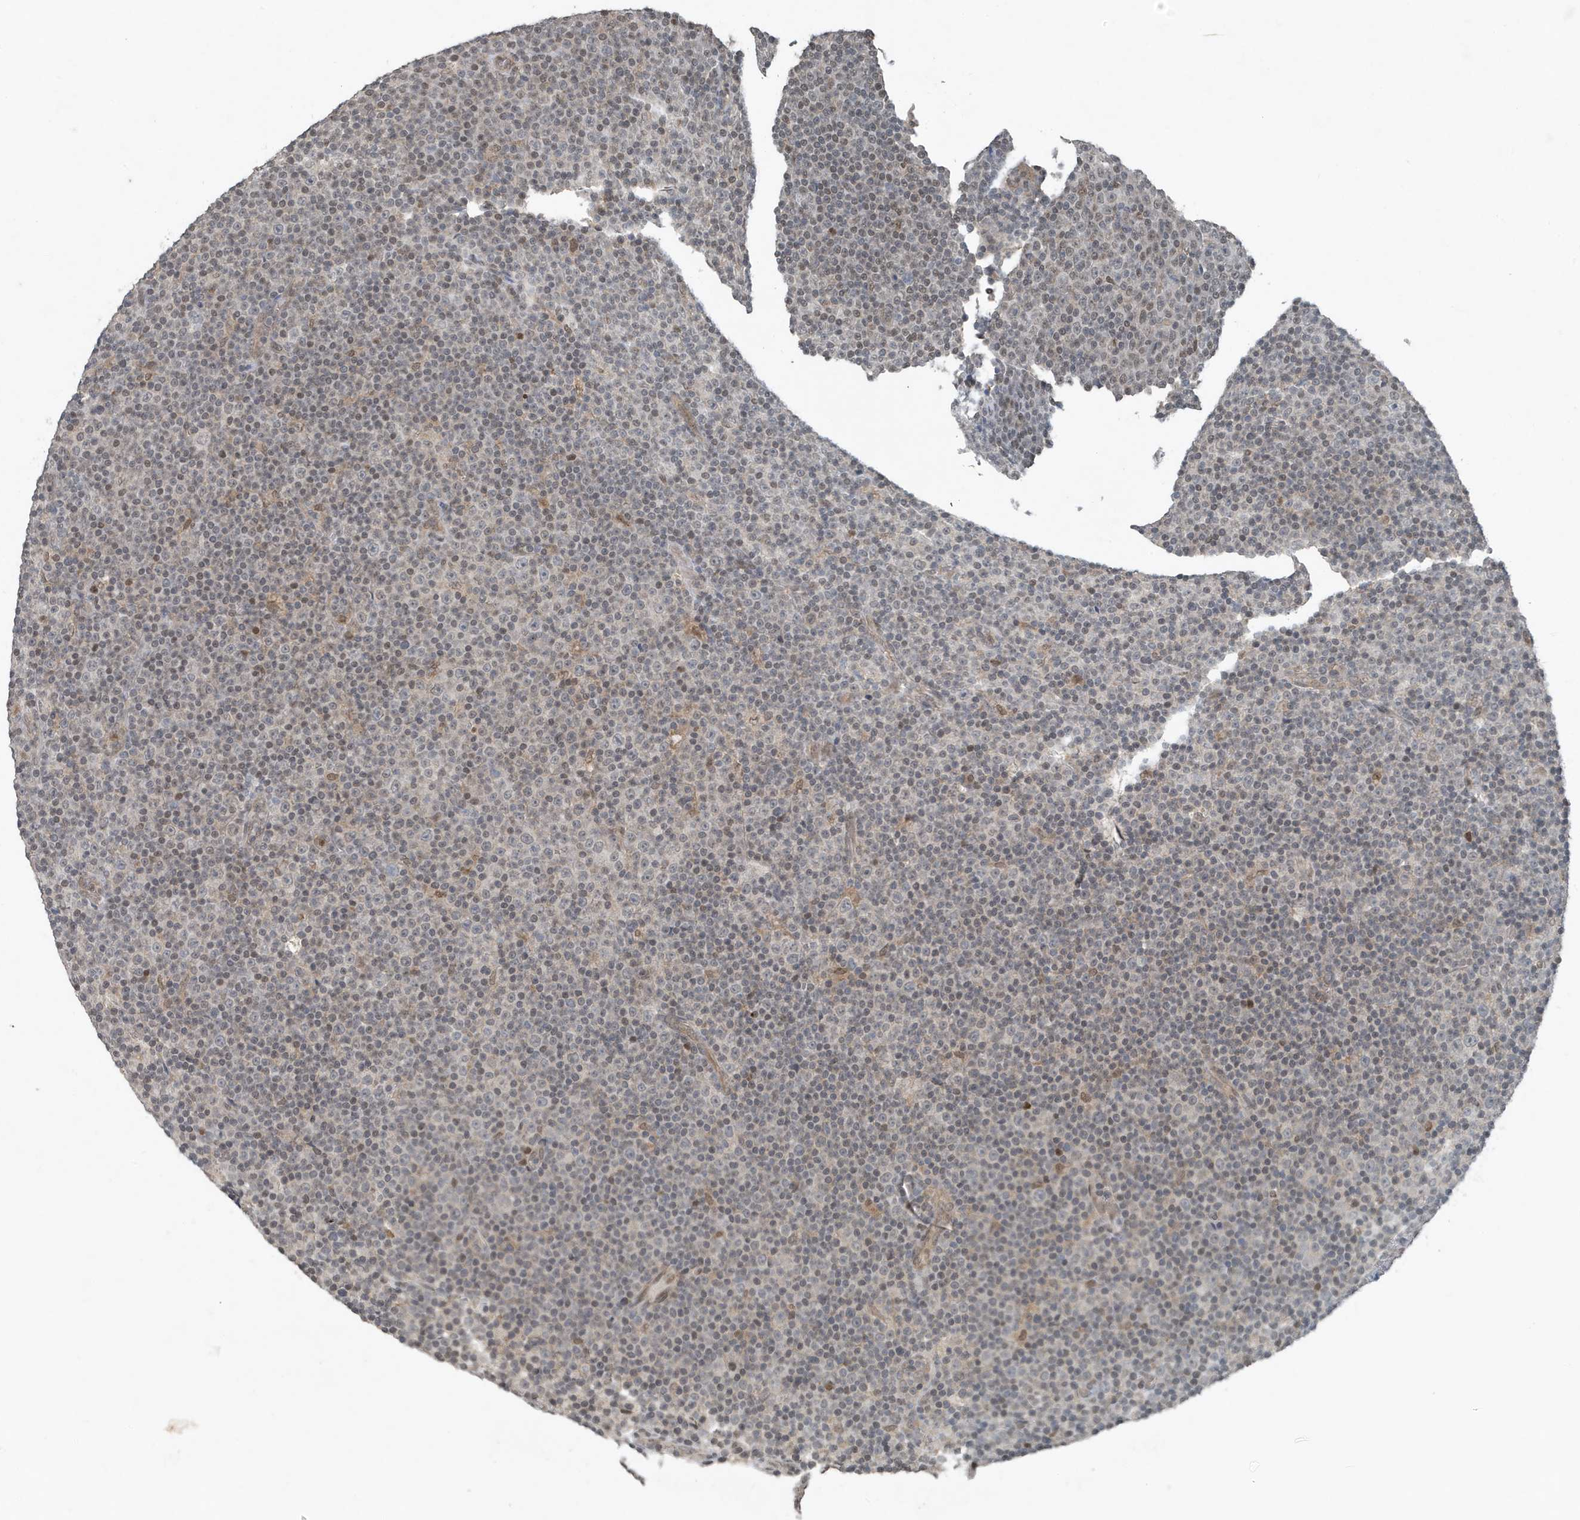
{"staining": {"intensity": "weak", "quantity": "25%-75%", "location": "nuclear"}, "tissue": "lymphoma", "cell_type": "Tumor cells", "image_type": "cancer", "snomed": [{"axis": "morphology", "description": "Malignant lymphoma, non-Hodgkin's type, Low grade"}, {"axis": "topography", "description": "Lymph node"}], "caption": "Protein staining of low-grade malignant lymphoma, non-Hodgkin's type tissue reveals weak nuclear expression in approximately 25%-75% of tumor cells. The protein is shown in brown color, while the nuclei are stained blue.", "gene": "HSPA1A", "patient": {"sex": "female", "age": 67}}